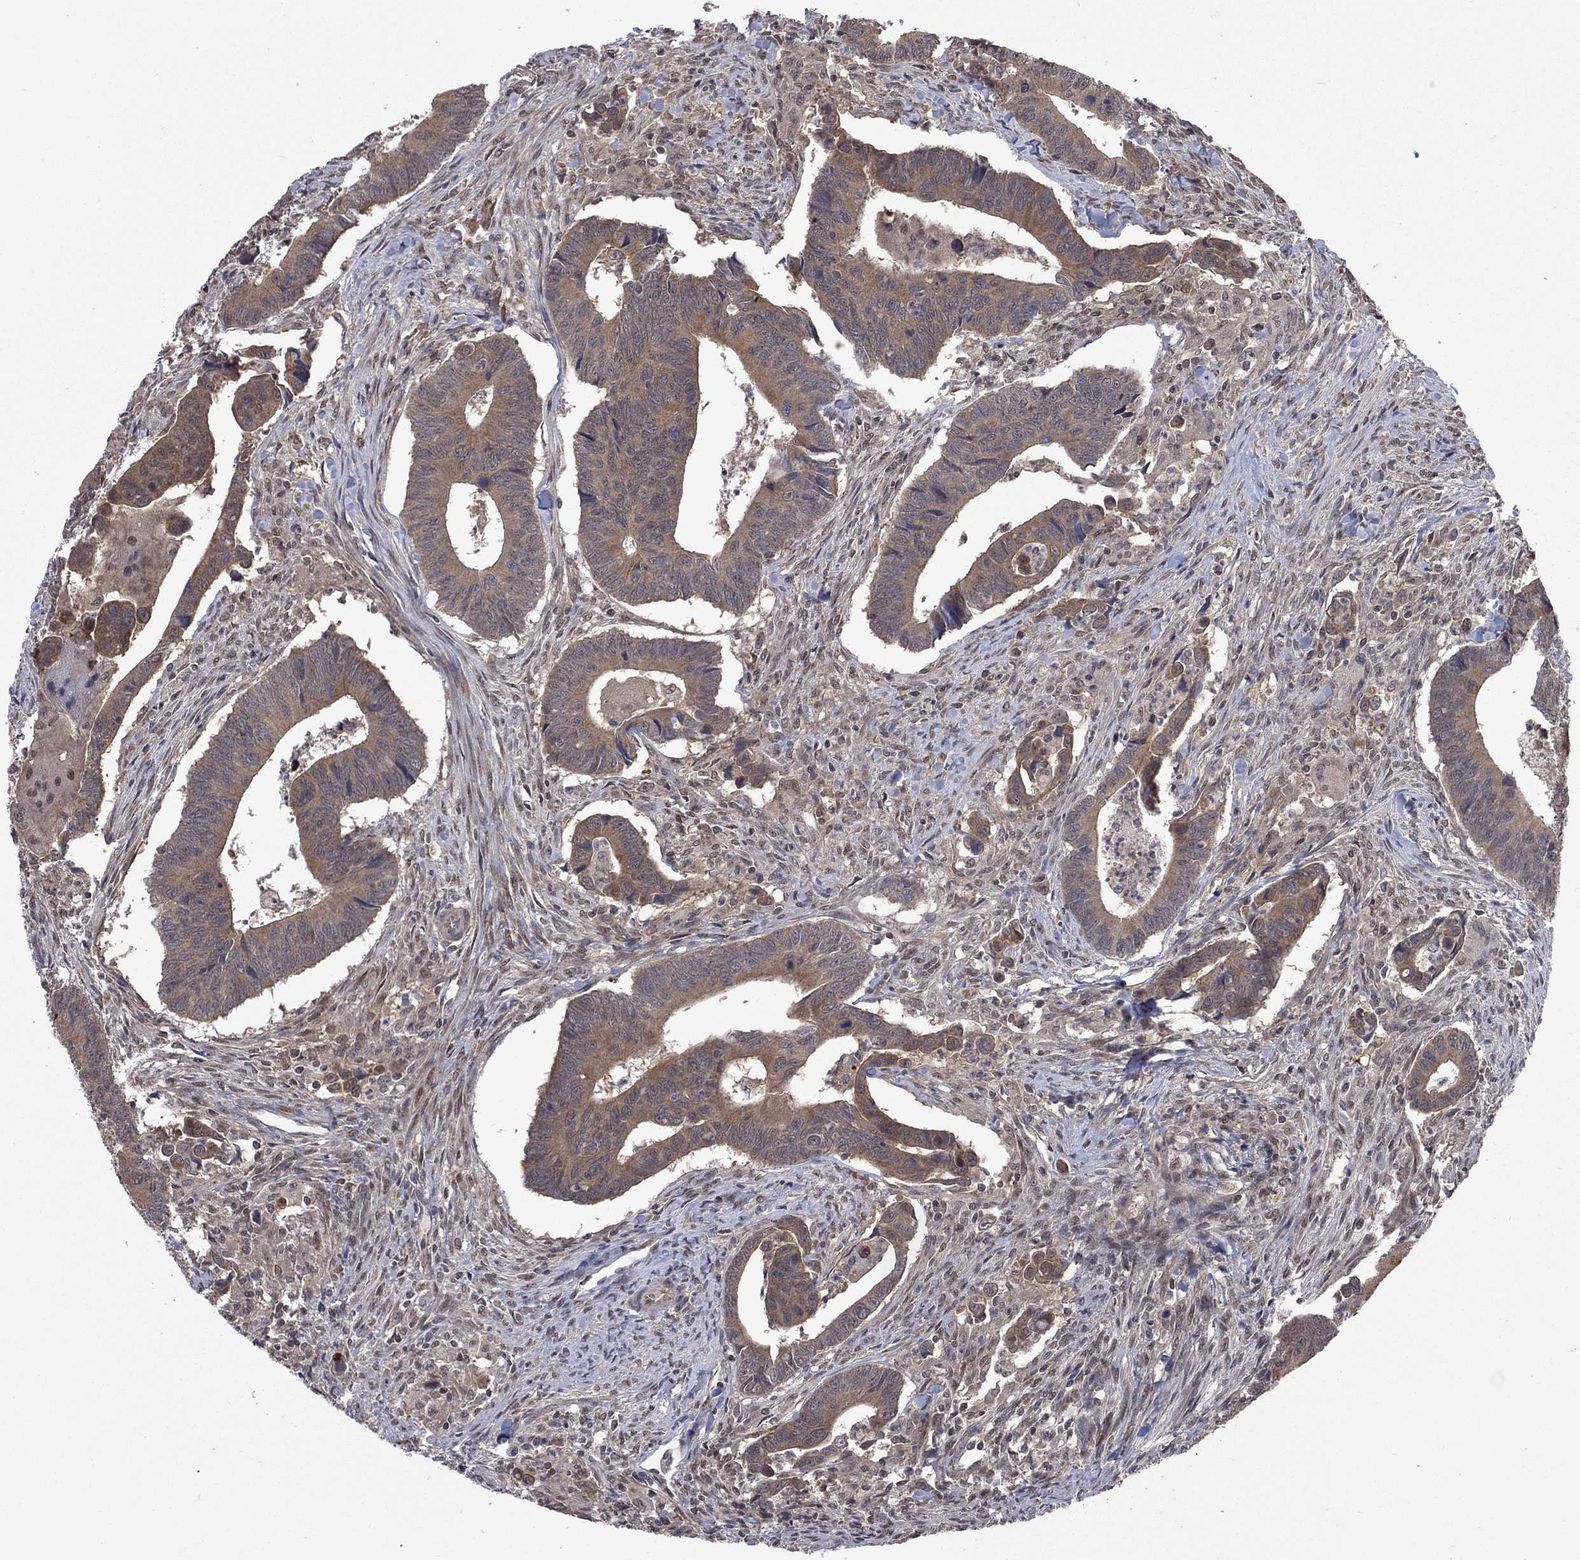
{"staining": {"intensity": "moderate", "quantity": "25%-75%", "location": "cytoplasmic/membranous"}, "tissue": "colorectal cancer", "cell_type": "Tumor cells", "image_type": "cancer", "snomed": [{"axis": "morphology", "description": "Adenocarcinoma, NOS"}, {"axis": "topography", "description": "Rectum"}], "caption": "Colorectal adenocarcinoma stained with DAB immunohistochemistry (IHC) demonstrates medium levels of moderate cytoplasmic/membranous staining in about 25%-75% of tumor cells.", "gene": "IAH1", "patient": {"sex": "male", "age": 67}}